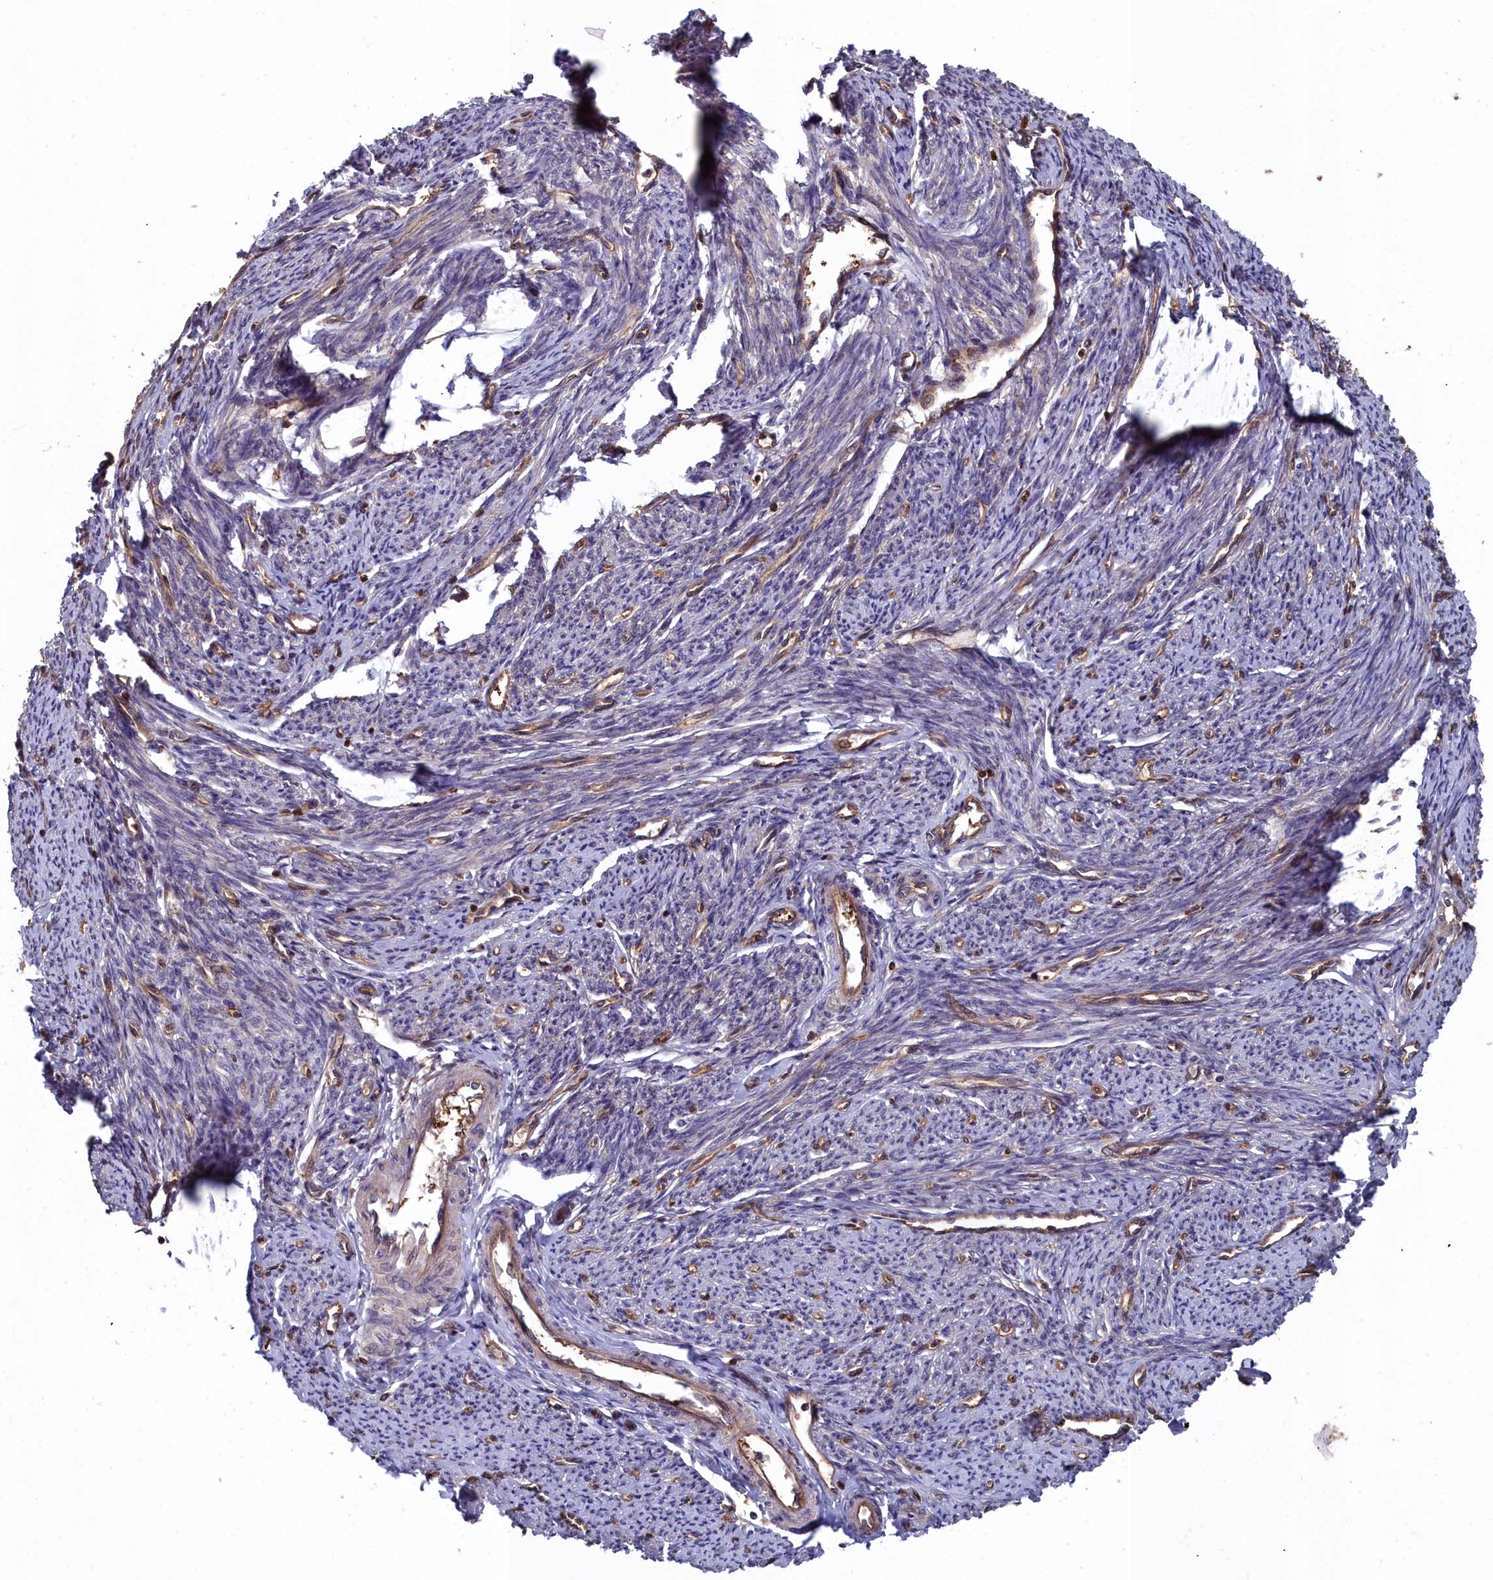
{"staining": {"intensity": "moderate", "quantity": "25%-75%", "location": "cytoplasmic/membranous"}, "tissue": "smooth muscle", "cell_type": "Smooth muscle cells", "image_type": "normal", "snomed": [{"axis": "morphology", "description": "Normal tissue, NOS"}, {"axis": "topography", "description": "Smooth muscle"}, {"axis": "topography", "description": "Uterus"}], "caption": "Moderate cytoplasmic/membranous positivity is appreciated in about 25%-75% of smooth muscle cells in benign smooth muscle. (Brightfield microscopy of DAB IHC at high magnification).", "gene": "GFRA2", "patient": {"sex": "female", "age": 59}}